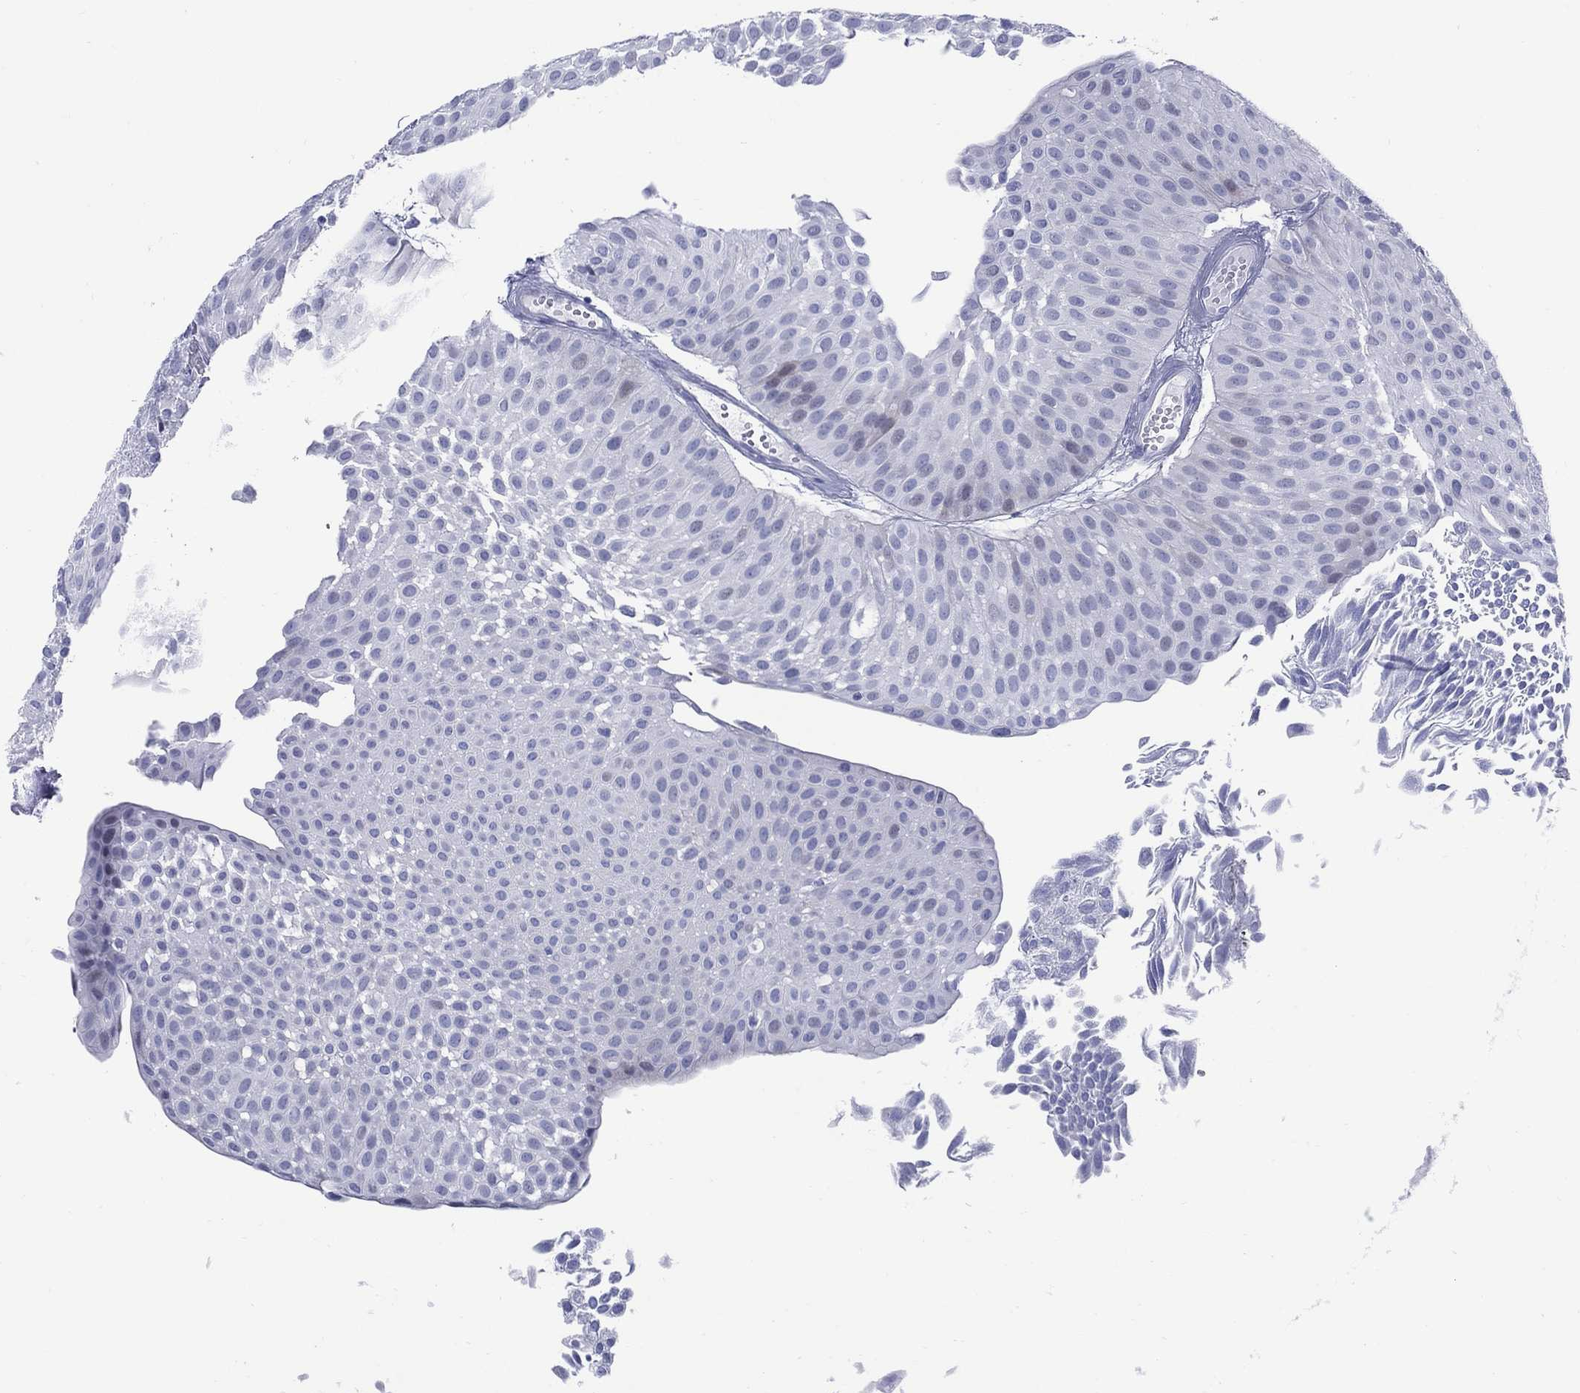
{"staining": {"intensity": "negative", "quantity": "none", "location": "none"}, "tissue": "urothelial cancer", "cell_type": "Tumor cells", "image_type": "cancer", "snomed": [{"axis": "morphology", "description": "Urothelial carcinoma, Low grade"}, {"axis": "topography", "description": "Urinary bladder"}], "caption": "Immunohistochemistry histopathology image of neoplastic tissue: human urothelial cancer stained with DAB (3,3'-diaminobenzidine) displays no significant protein expression in tumor cells.", "gene": "LRRD1", "patient": {"sex": "male", "age": 64}}